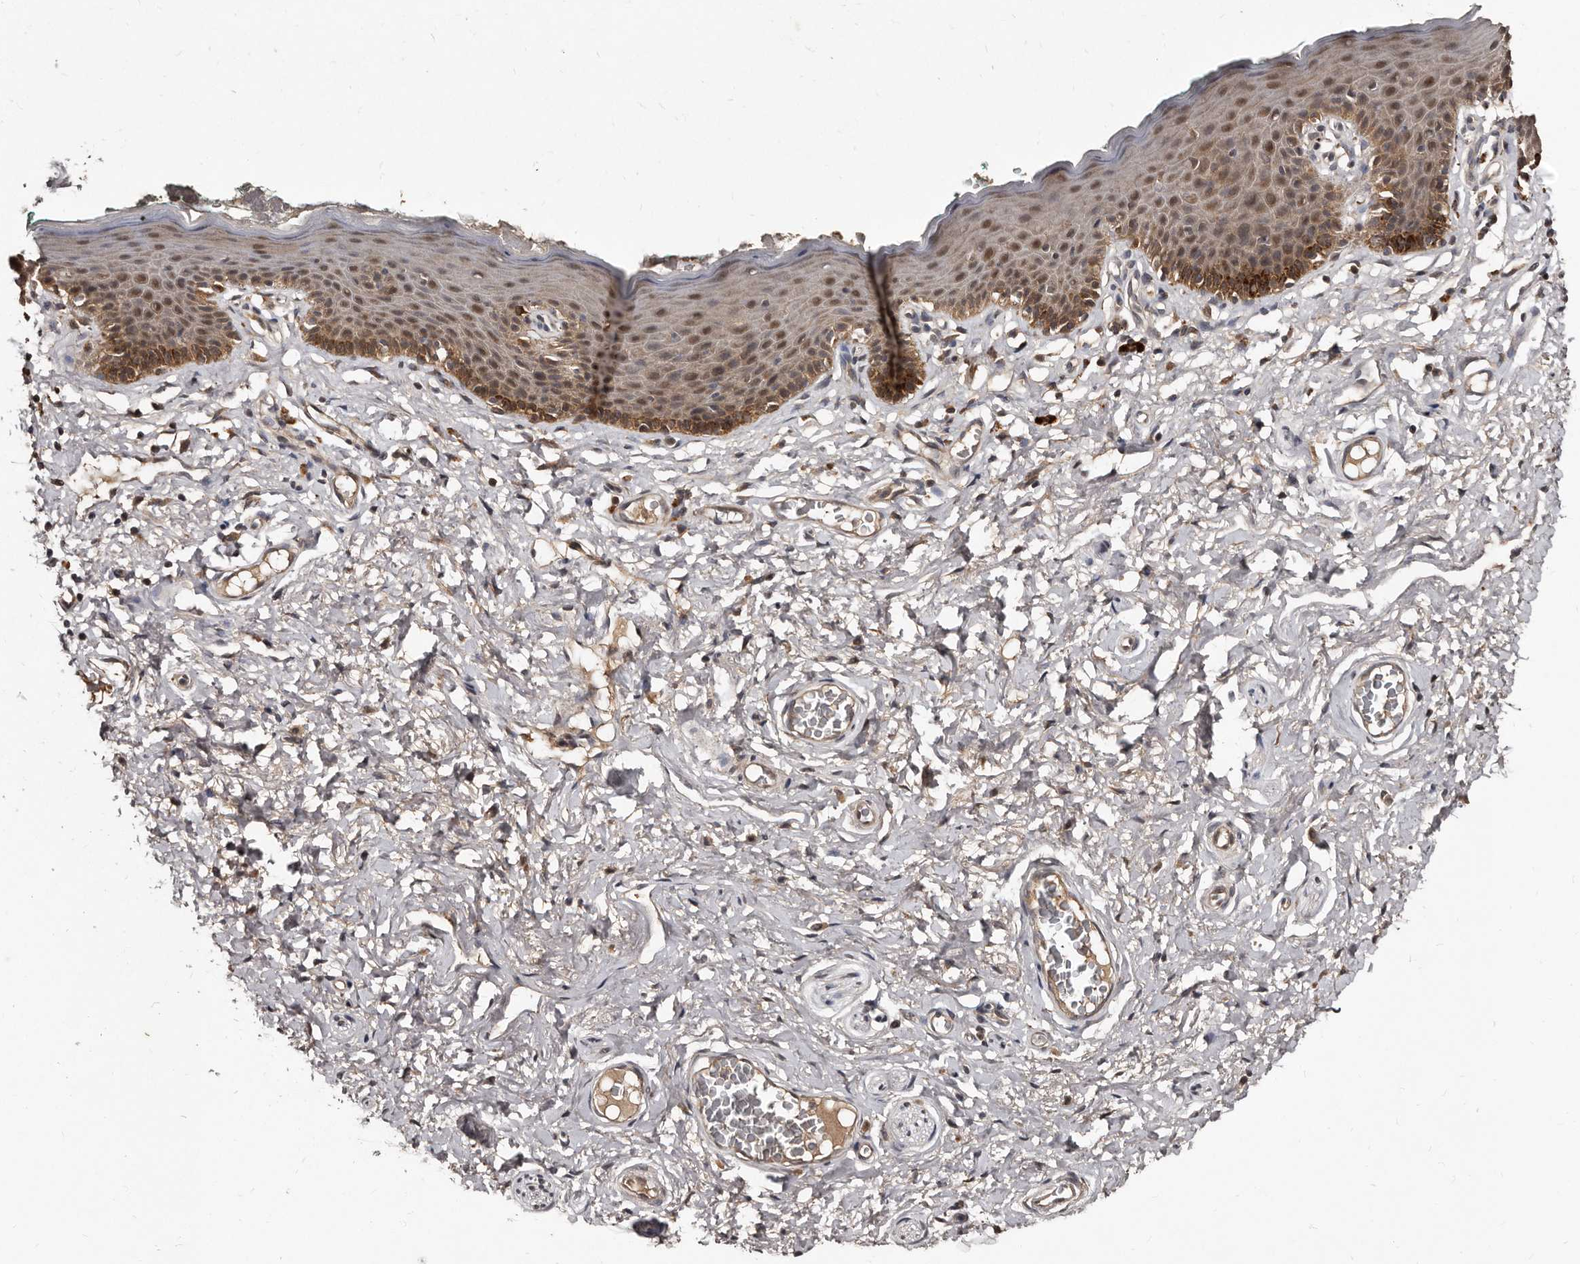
{"staining": {"intensity": "moderate", "quantity": ">75%", "location": "cytoplasmic/membranous,nuclear"}, "tissue": "skin", "cell_type": "Epidermal cells", "image_type": "normal", "snomed": [{"axis": "morphology", "description": "Normal tissue, NOS"}, {"axis": "topography", "description": "Vulva"}], "caption": "Immunohistochemical staining of unremarkable human skin displays moderate cytoplasmic/membranous,nuclear protein staining in approximately >75% of epidermal cells.", "gene": "PMVK", "patient": {"sex": "female", "age": 66}}